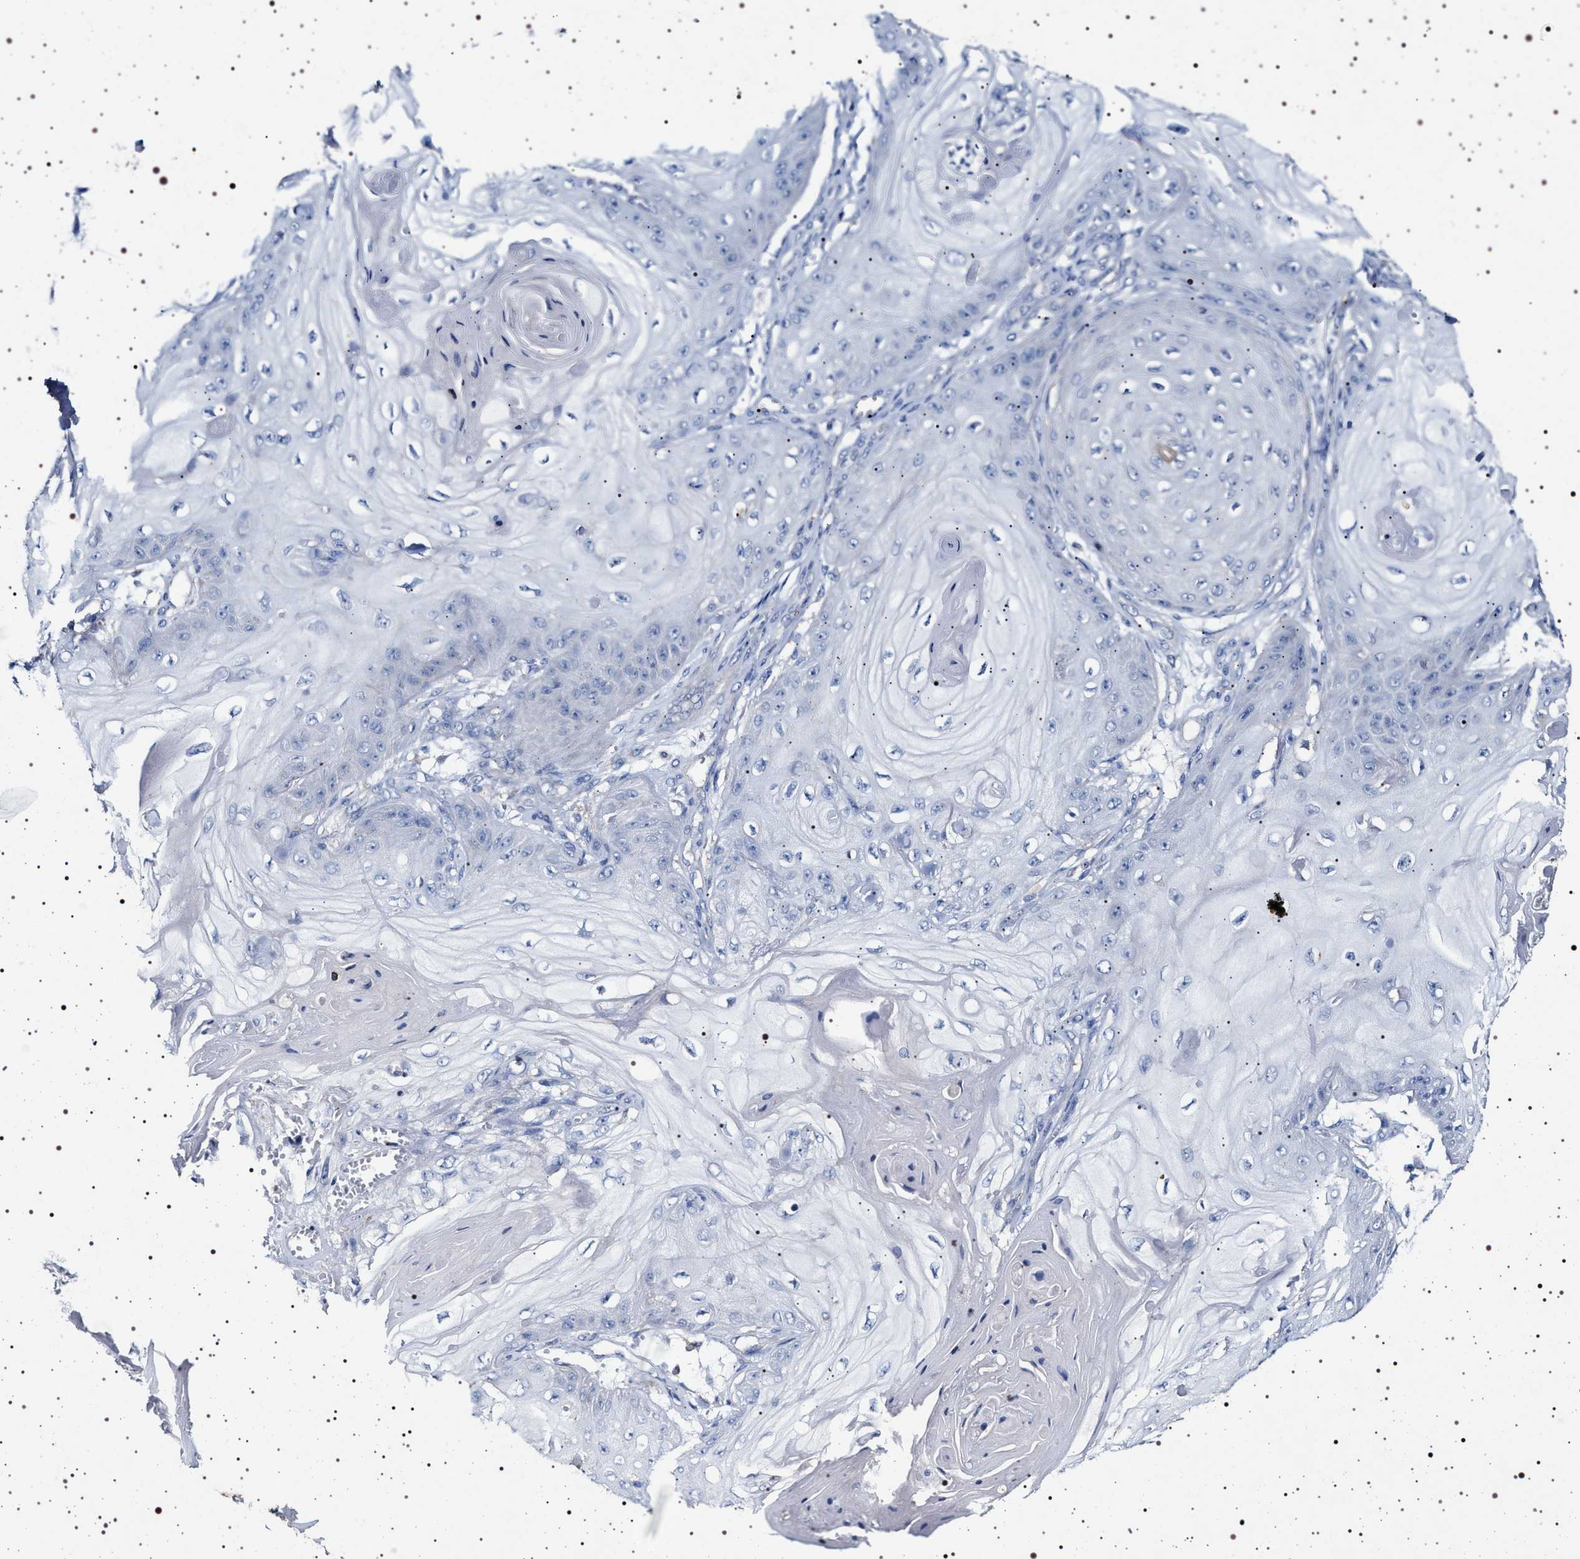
{"staining": {"intensity": "negative", "quantity": "none", "location": "none"}, "tissue": "skin cancer", "cell_type": "Tumor cells", "image_type": "cancer", "snomed": [{"axis": "morphology", "description": "Squamous cell carcinoma, NOS"}, {"axis": "topography", "description": "Skin"}], "caption": "Protein analysis of squamous cell carcinoma (skin) displays no significant positivity in tumor cells. (Brightfield microscopy of DAB (3,3'-diaminobenzidine) IHC at high magnification).", "gene": "NAALADL2", "patient": {"sex": "male", "age": 74}}